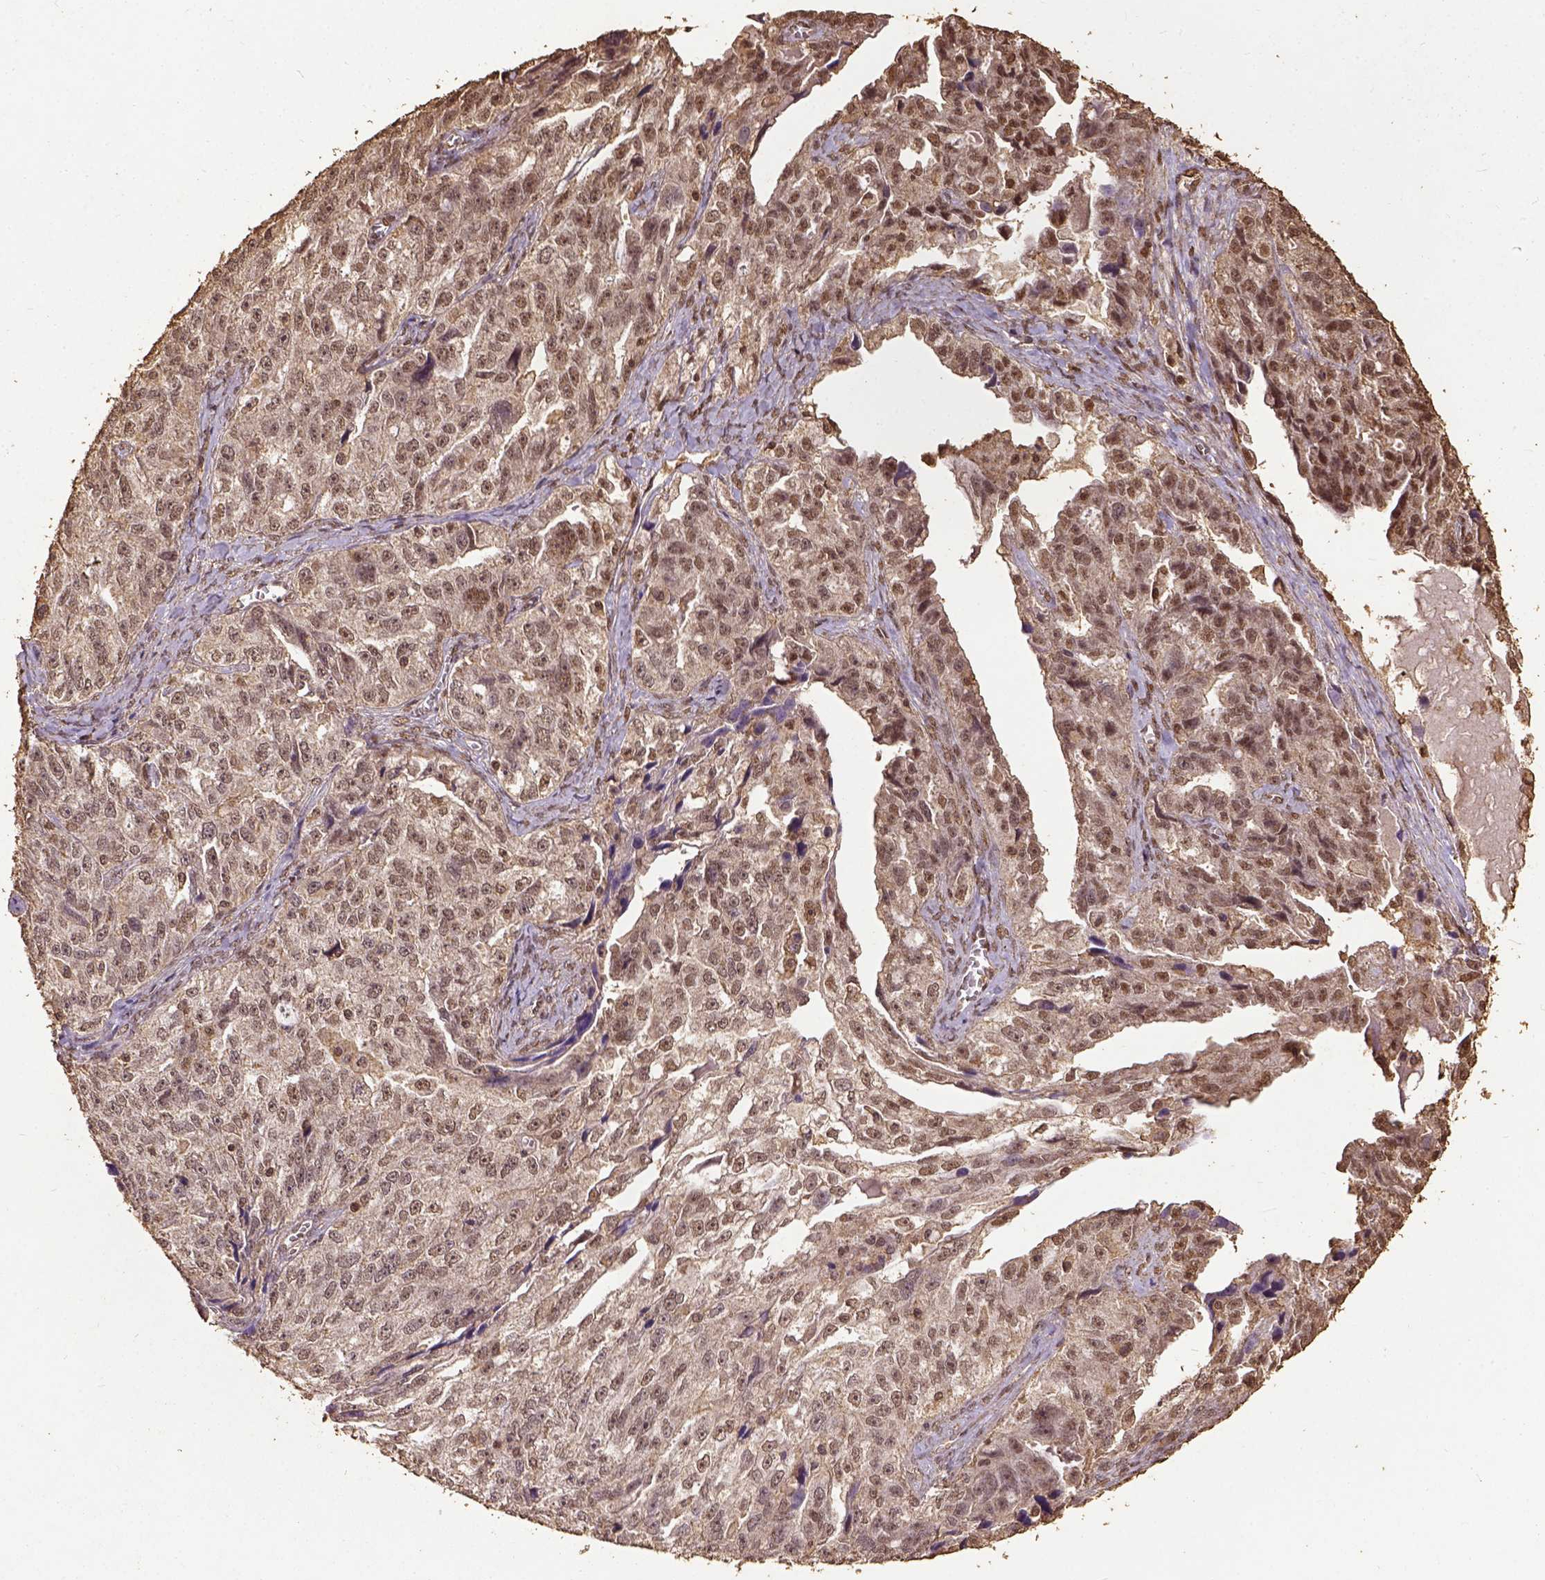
{"staining": {"intensity": "moderate", "quantity": ">75%", "location": "nuclear"}, "tissue": "ovarian cancer", "cell_type": "Tumor cells", "image_type": "cancer", "snomed": [{"axis": "morphology", "description": "Cystadenocarcinoma, serous, NOS"}, {"axis": "topography", "description": "Ovary"}], "caption": "DAB immunohistochemical staining of serous cystadenocarcinoma (ovarian) reveals moderate nuclear protein staining in about >75% of tumor cells.", "gene": "NACC1", "patient": {"sex": "female", "age": 51}}